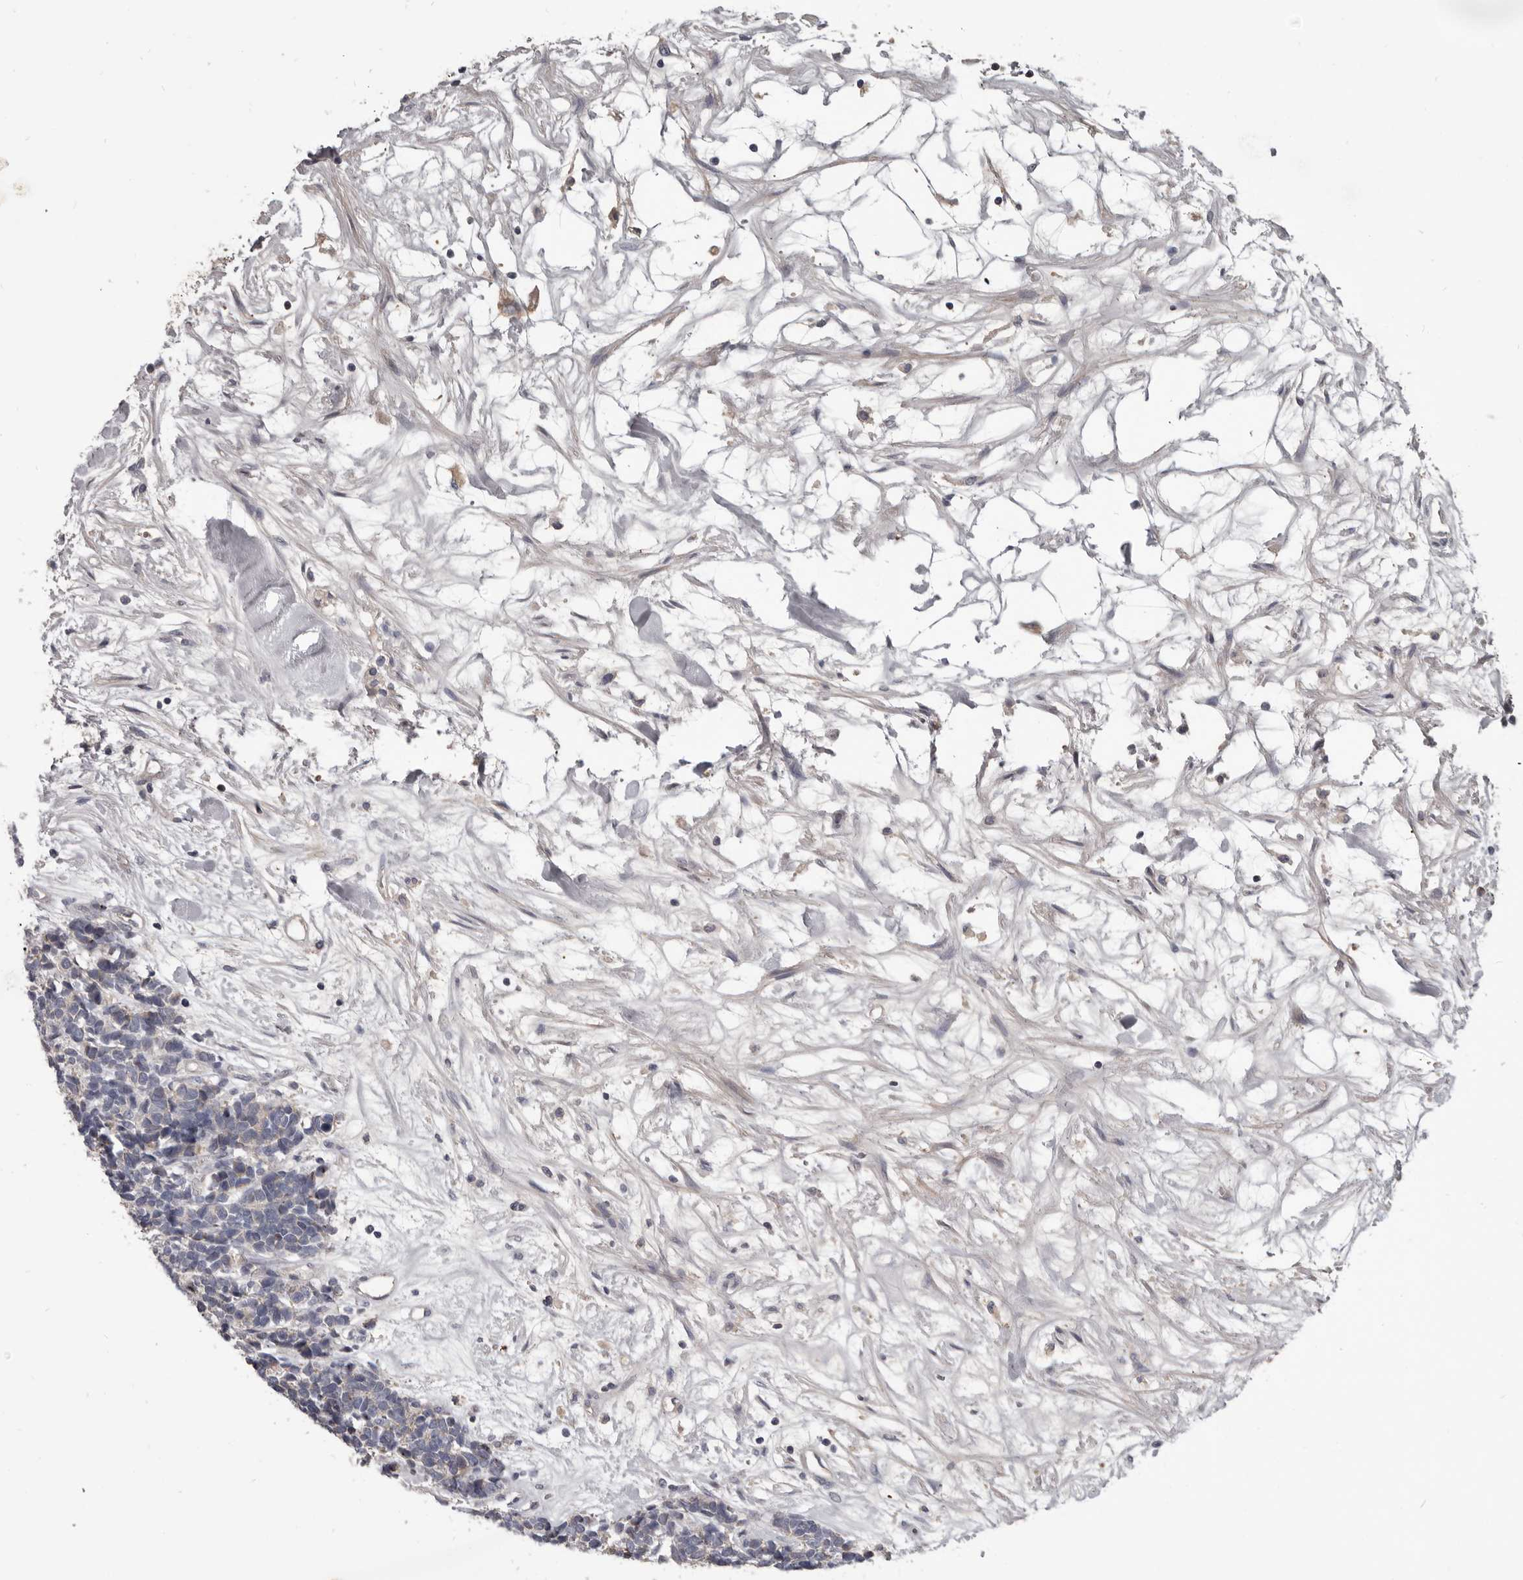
{"staining": {"intensity": "weak", "quantity": "<25%", "location": "cytoplasmic/membranous"}, "tissue": "carcinoid", "cell_type": "Tumor cells", "image_type": "cancer", "snomed": [{"axis": "morphology", "description": "Carcinoma, NOS"}, {"axis": "morphology", "description": "Carcinoid, malignant, NOS"}, {"axis": "topography", "description": "Urinary bladder"}], "caption": "A micrograph of malignant carcinoid stained for a protein exhibits no brown staining in tumor cells. (Stains: DAB IHC with hematoxylin counter stain, Microscopy: brightfield microscopy at high magnification).", "gene": "ALDH5A1", "patient": {"sex": "male", "age": 57}}